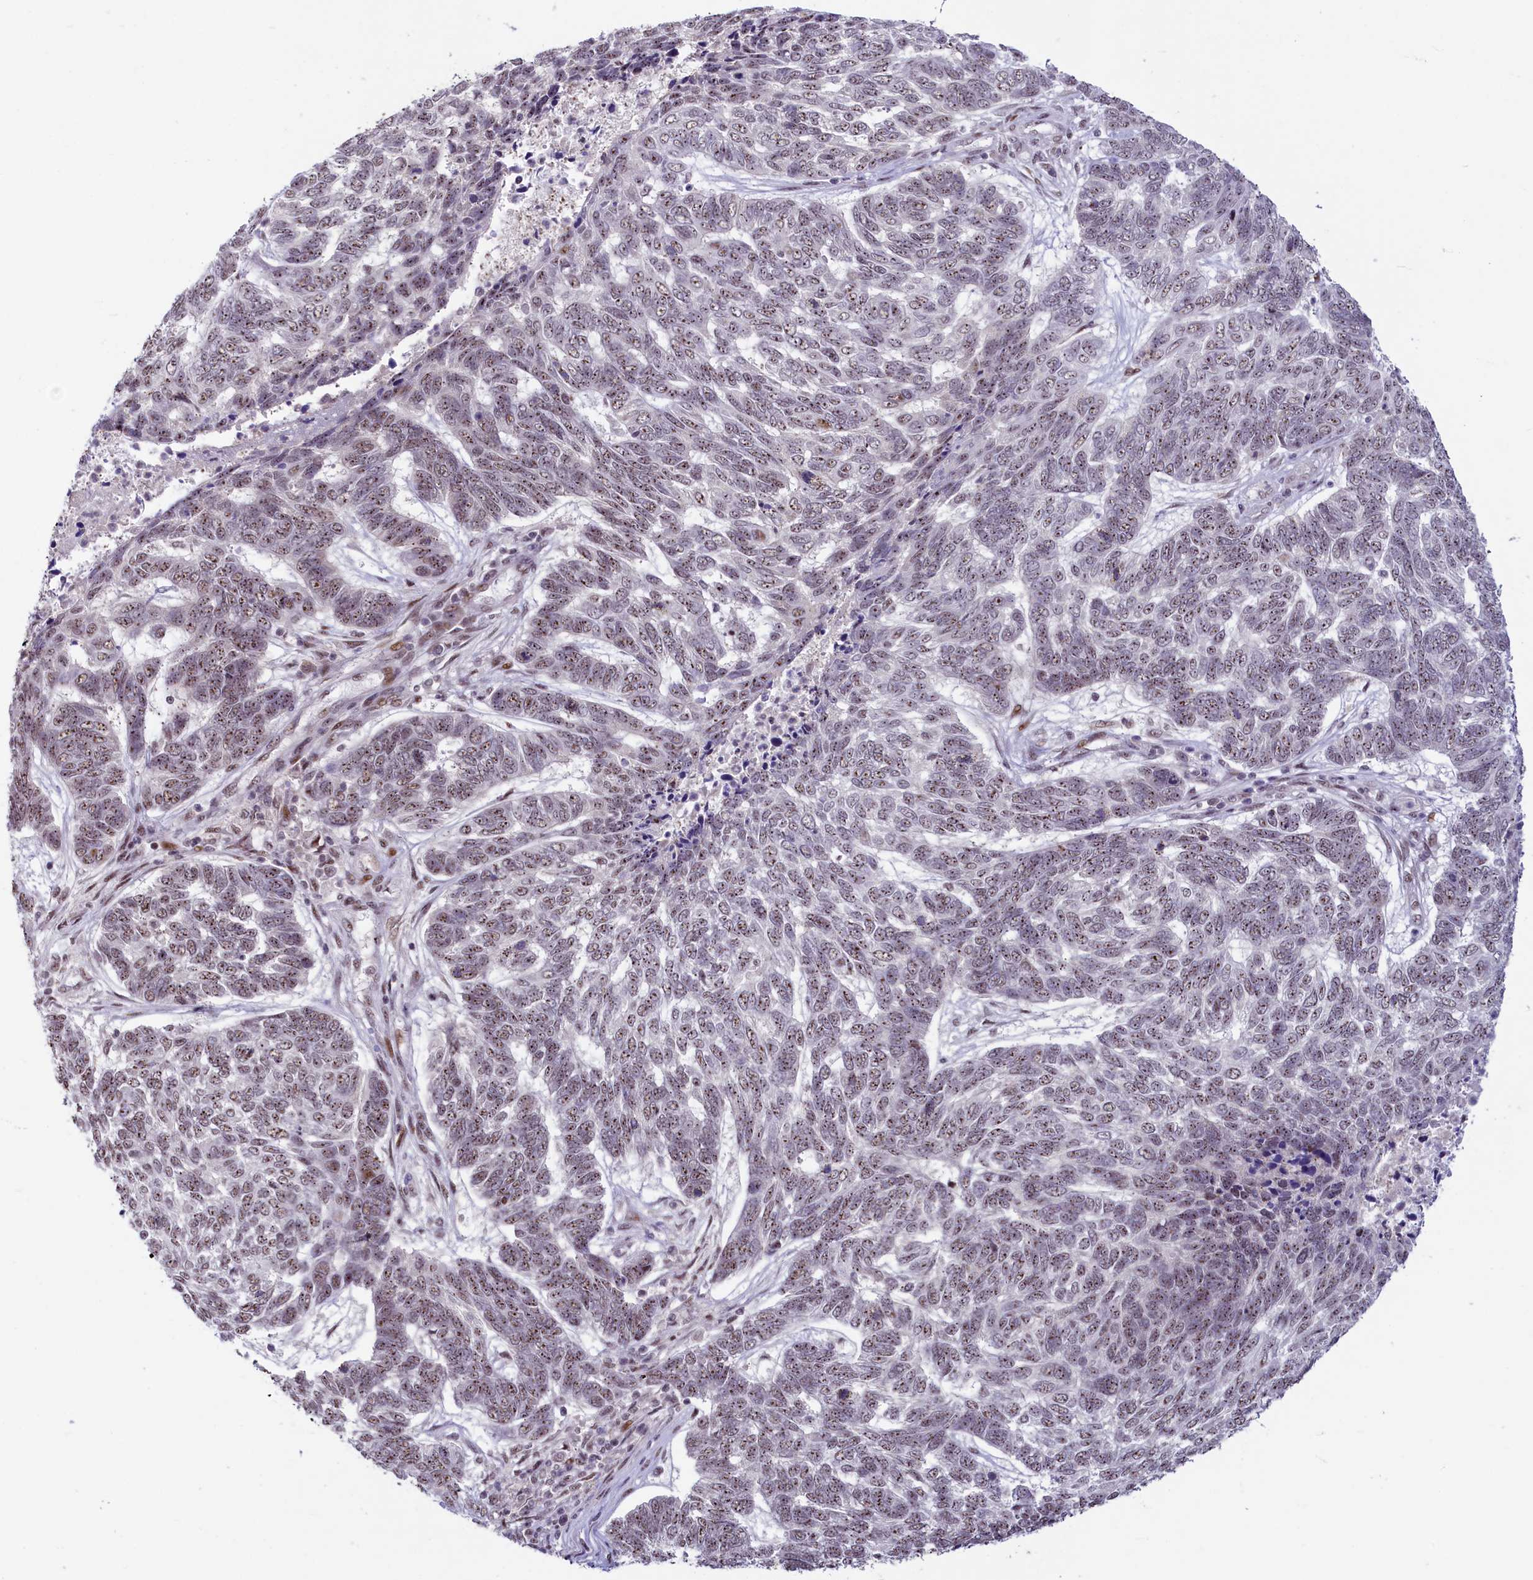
{"staining": {"intensity": "weak", "quantity": ">75%", "location": "nuclear"}, "tissue": "skin cancer", "cell_type": "Tumor cells", "image_type": "cancer", "snomed": [{"axis": "morphology", "description": "Basal cell carcinoma"}, {"axis": "topography", "description": "Skin"}], "caption": "A histopathology image showing weak nuclear positivity in about >75% of tumor cells in basal cell carcinoma (skin), as visualized by brown immunohistochemical staining.", "gene": "ANKS3", "patient": {"sex": "female", "age": 65}}